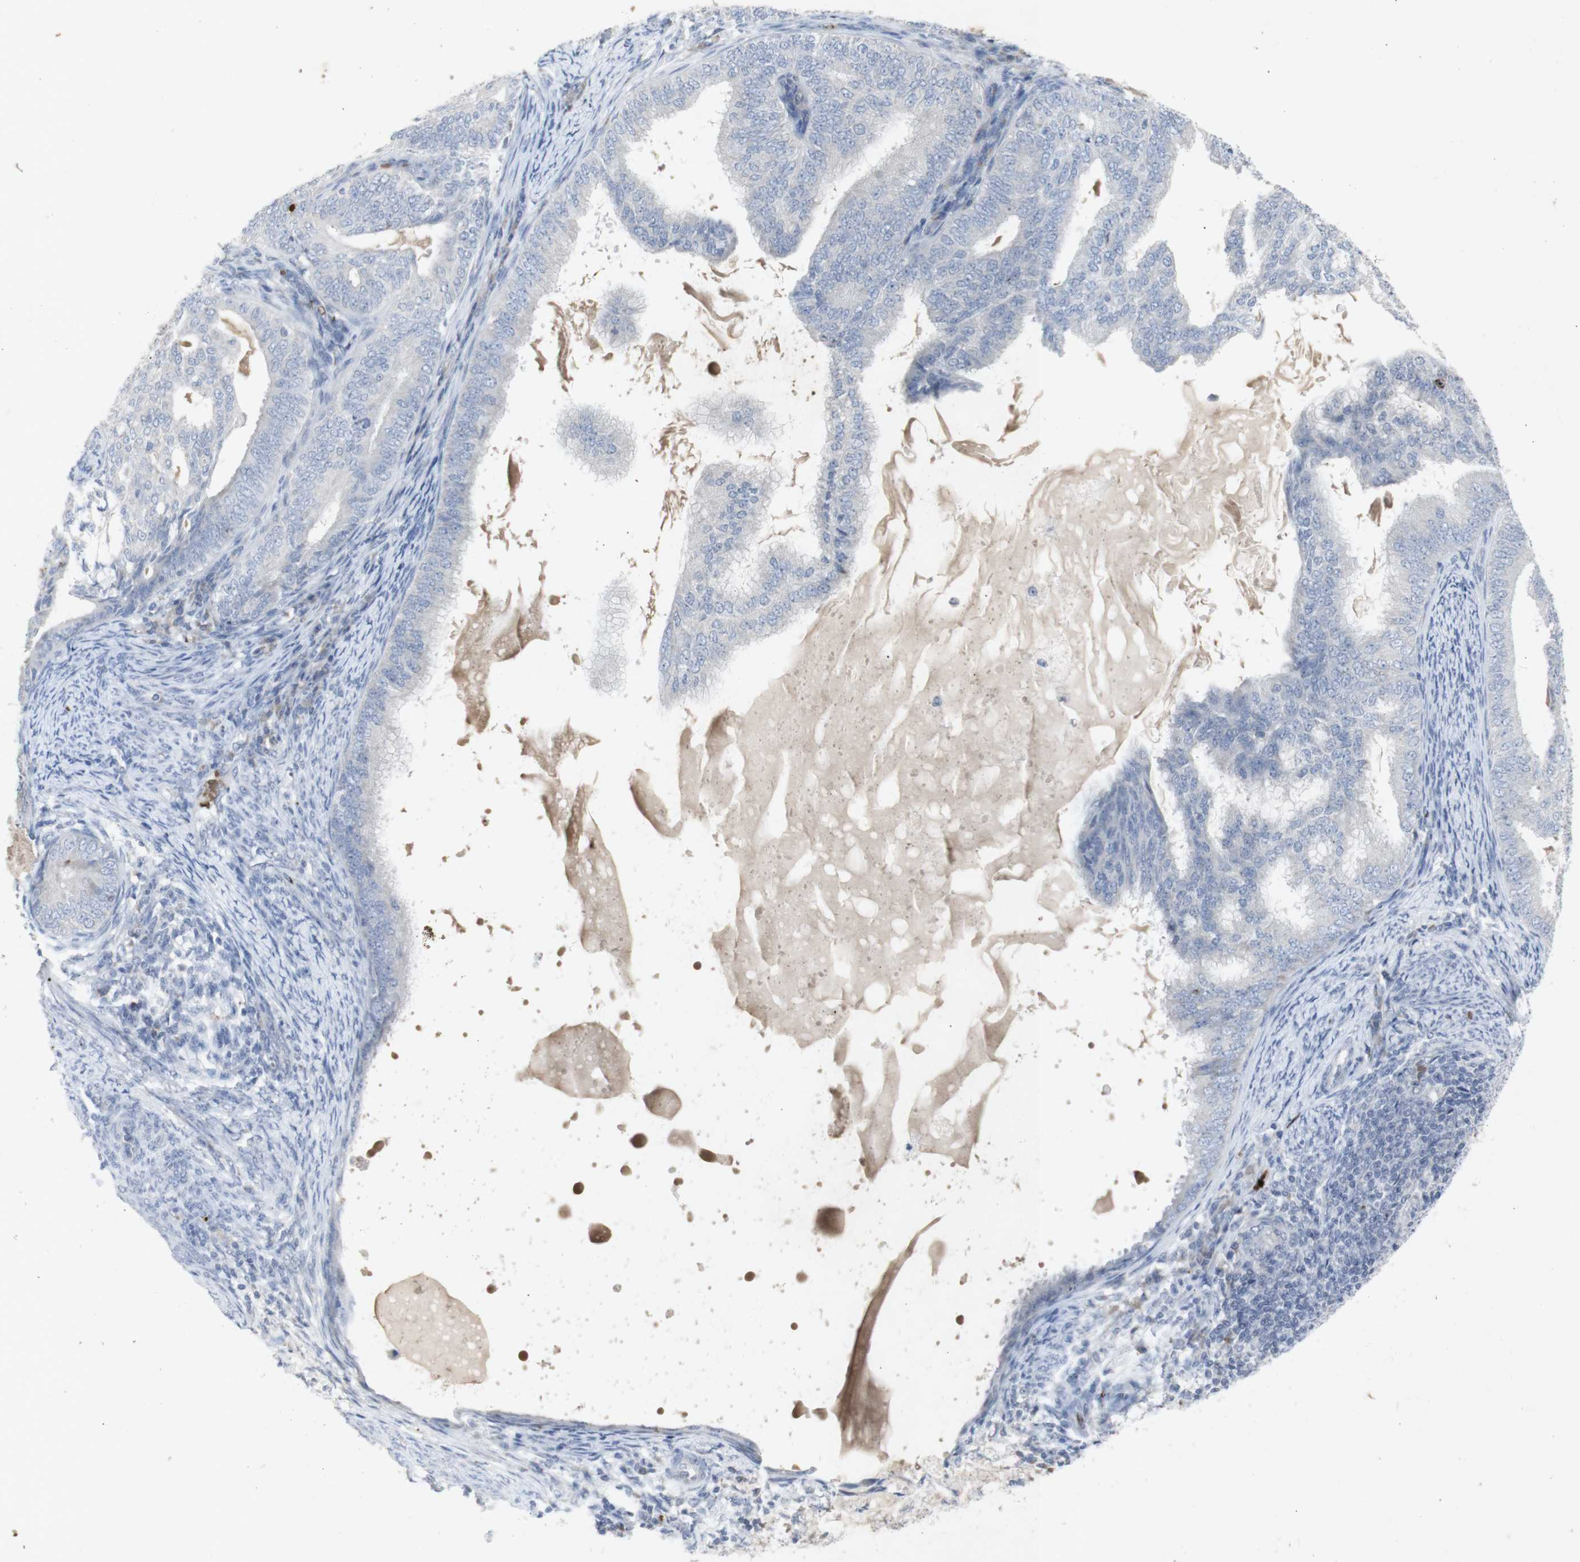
{"staining": {"intensity": "negative", "quantity": "none", "location": "none"}, "tissue": "endometrial cancer", "cell_type": "Tumor cells", "image_type": "cancer", "snomed": [{"axis": "morphology", "description": "Adenocarcinoma, NOS"}, {"axis": "topography", "description": "Endometrium"}], "caption": "High power microscopy photomicrograph of an immunohistochemistry photomicrograph of endometrial cancer (adenocarcinoma), revealing no significant staining in tumor cells.", "gene": "INS", "patient": {"sex": "female", "age": 58}}